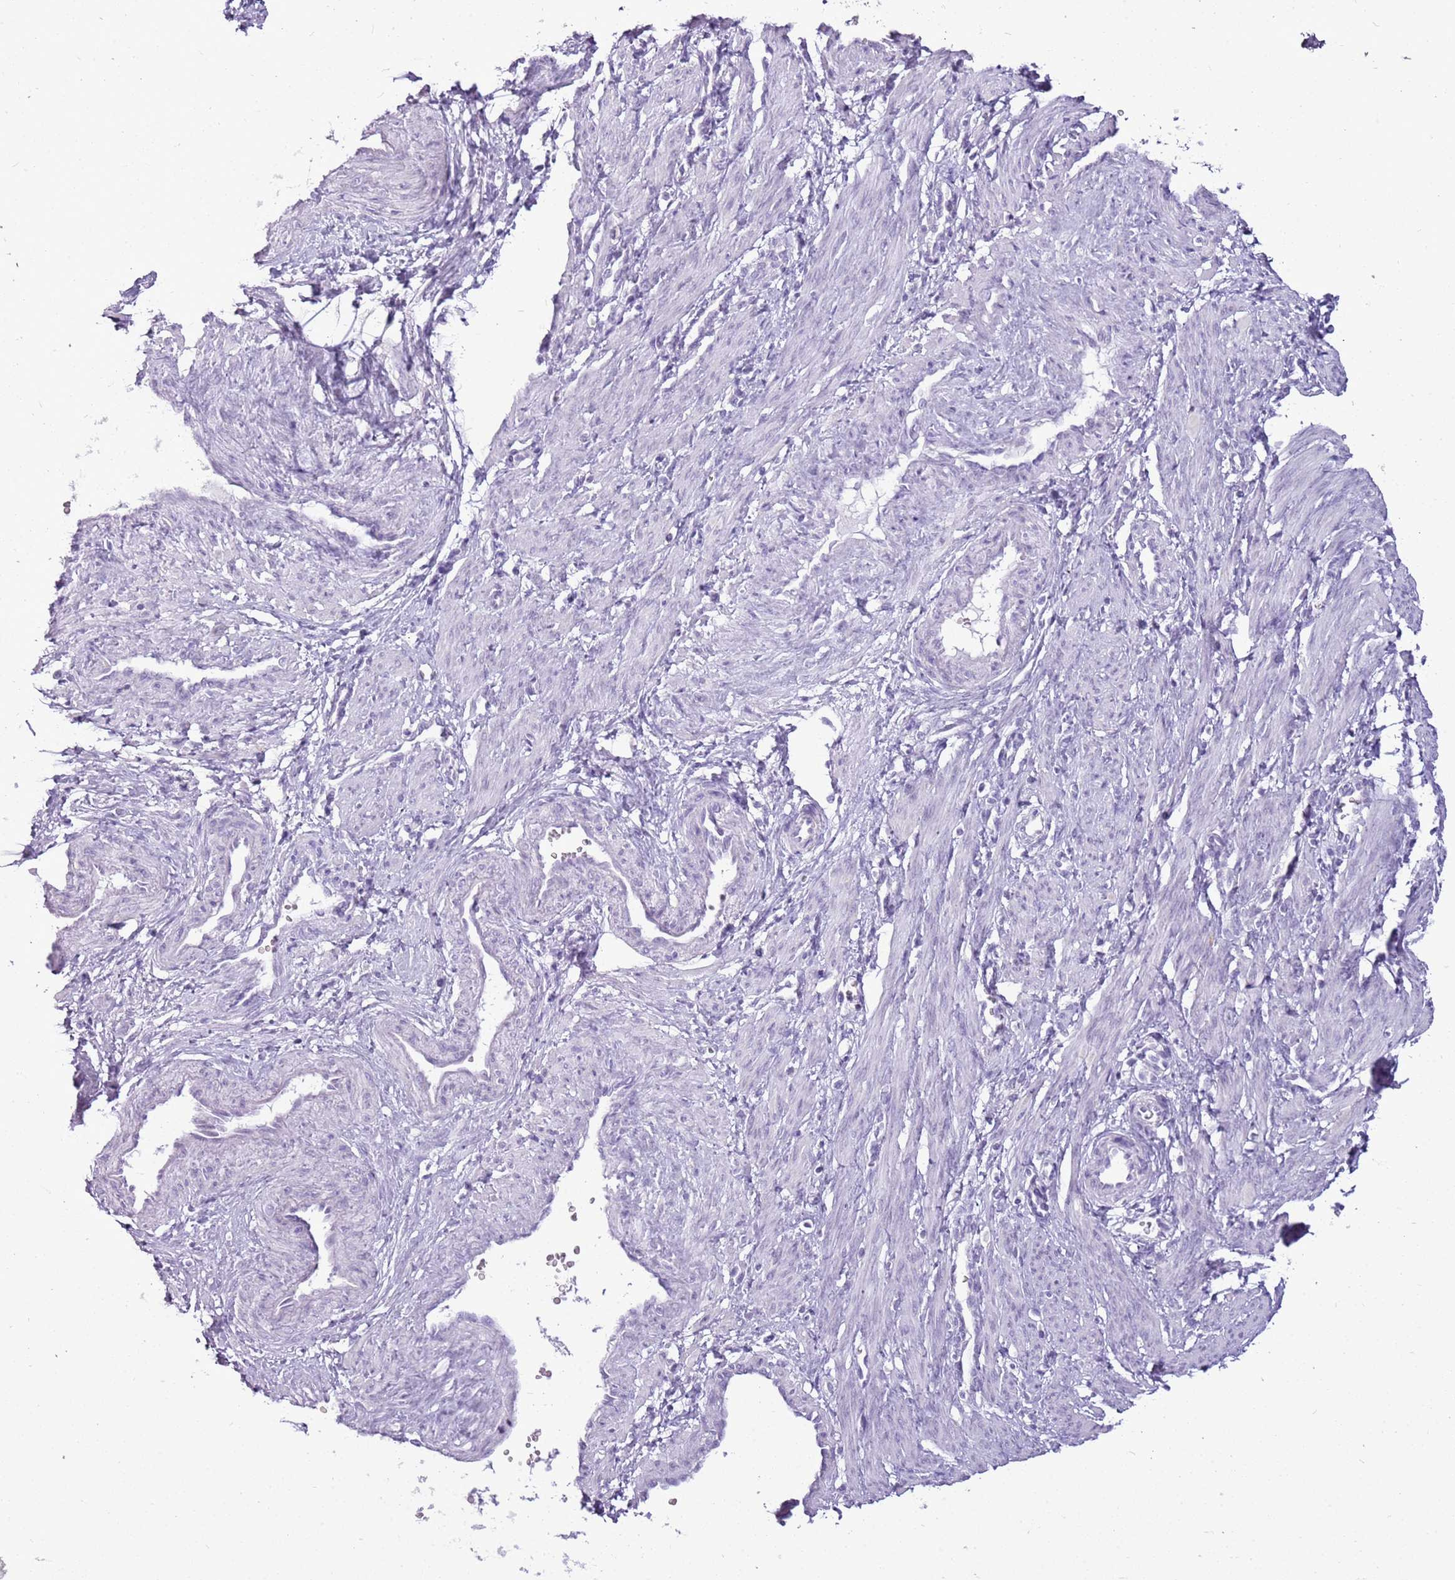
{"staining": {"intensity": "negative", "quantity": "none", "location": "none"}, "tissue": "smooth muscle", "cell_type": "Smooth muscle cells", "image_type": "normal", "snomed": [{"axis": "morphology", "description": "Normal tissue, NOS"}, {"axis": "topography", "description": "Endometrium"}], "caption": "Immunohistochemistry (IHC) of unremarkable human smooth muscle exhibits no expression in smooth muscle cells. The staining is performed using DAB brown chromogen with nuclei counter-stained in using hematoxylin.", "gene": "RPL3L", "patient": {"sex": "female", "age": 33}}